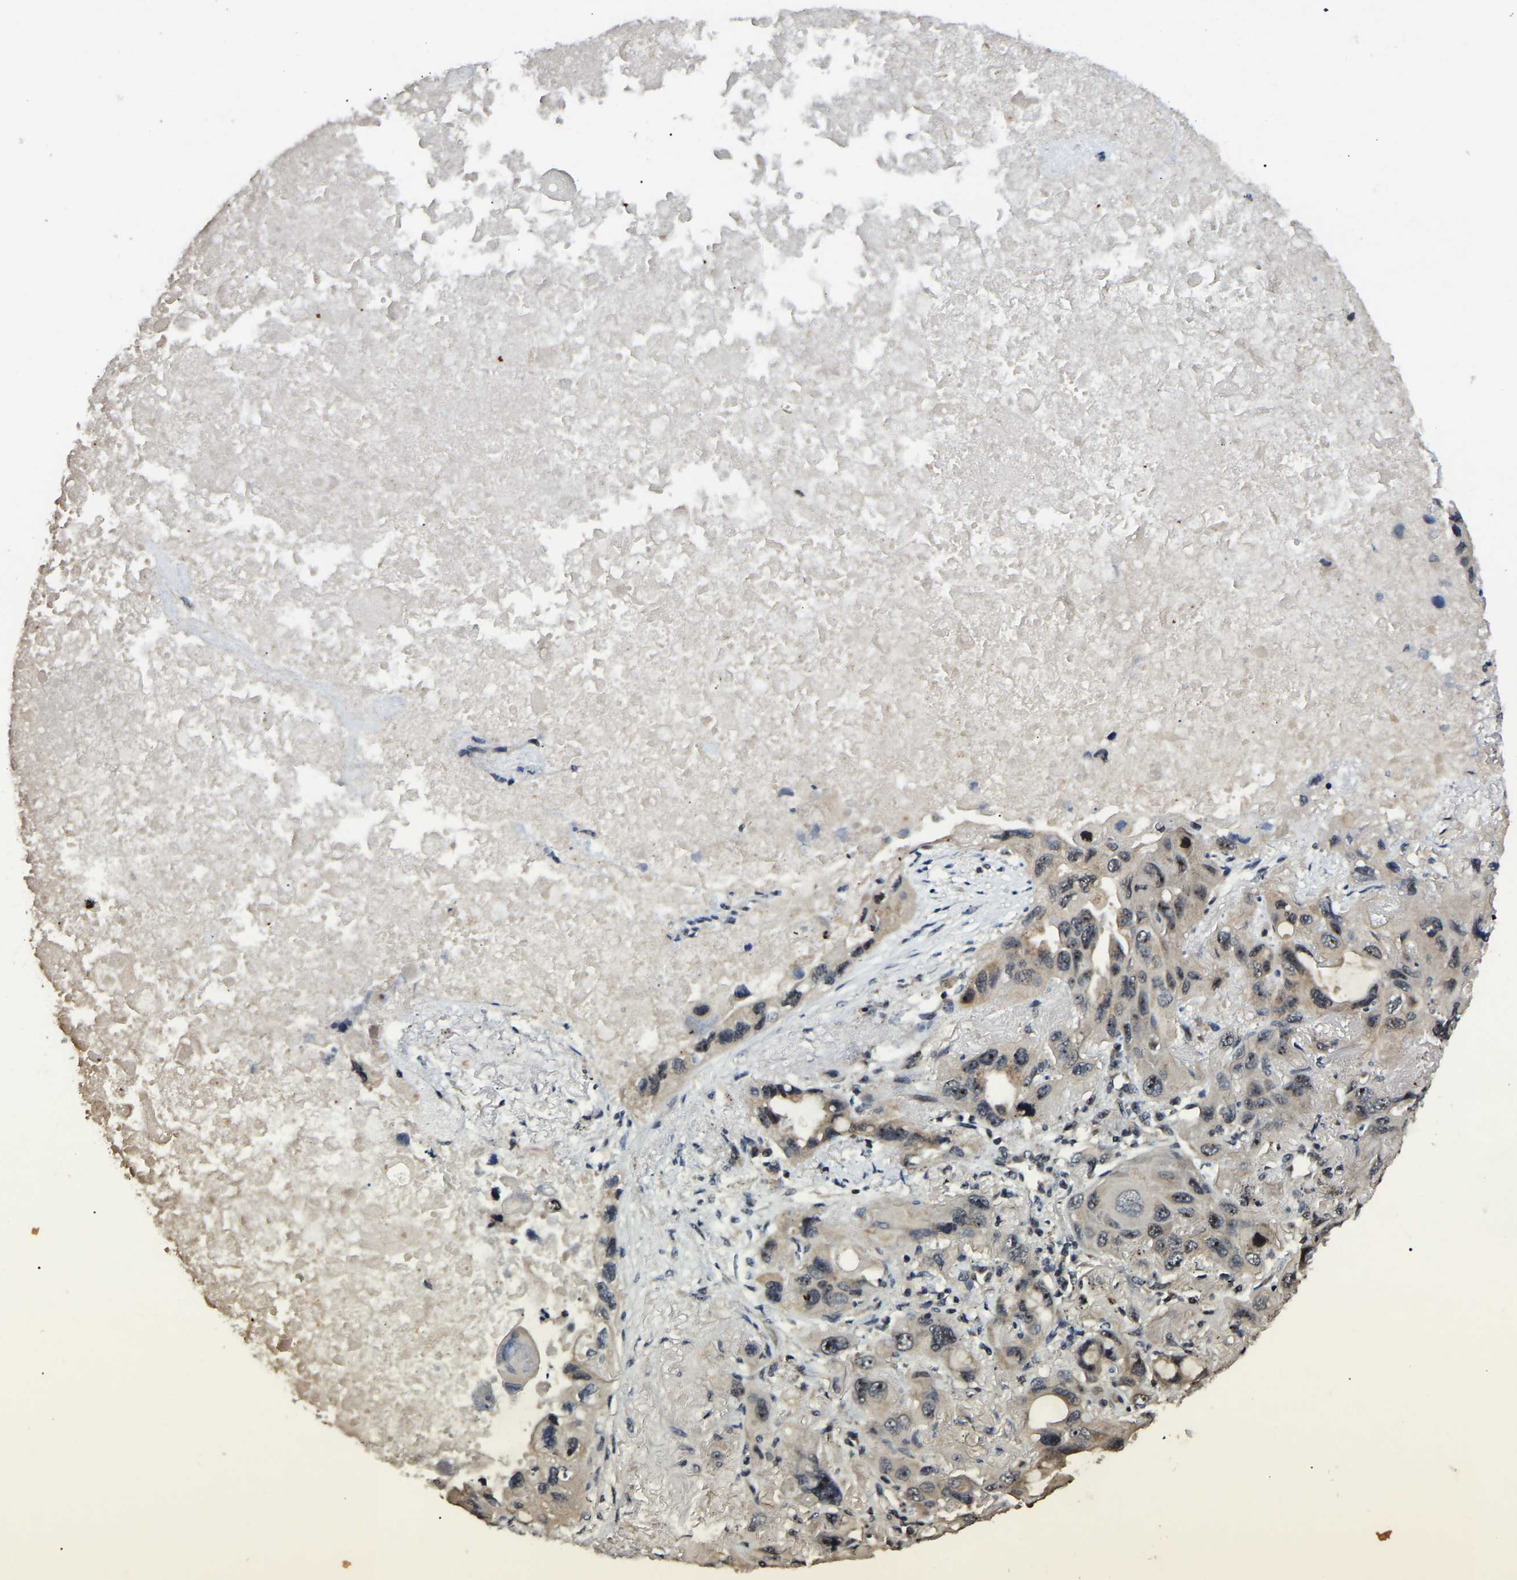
{"staining": {"intensity": "moderate", "quantity": ">75%", "location": "cytoplasmic/membranous,nuclear"}, "tissue": "lung cancer", "cell_type": "Tumor cells", "image_type": "cancer", "snomed": [{"axis": "morphology", "description": "Squamous cell carcinoma, NOS"}, {"axis": "topography", "description": "Lung"}], "caption": "Immunohistochemical staining of lung cancer (squamous cell carcinoma) shows moderate cytoplasmic/membranous and nuclear protein staining in approximately >75% of tumor cells.", "gene": "RBM28", "patient": {"sex": "female", "age": 73}}